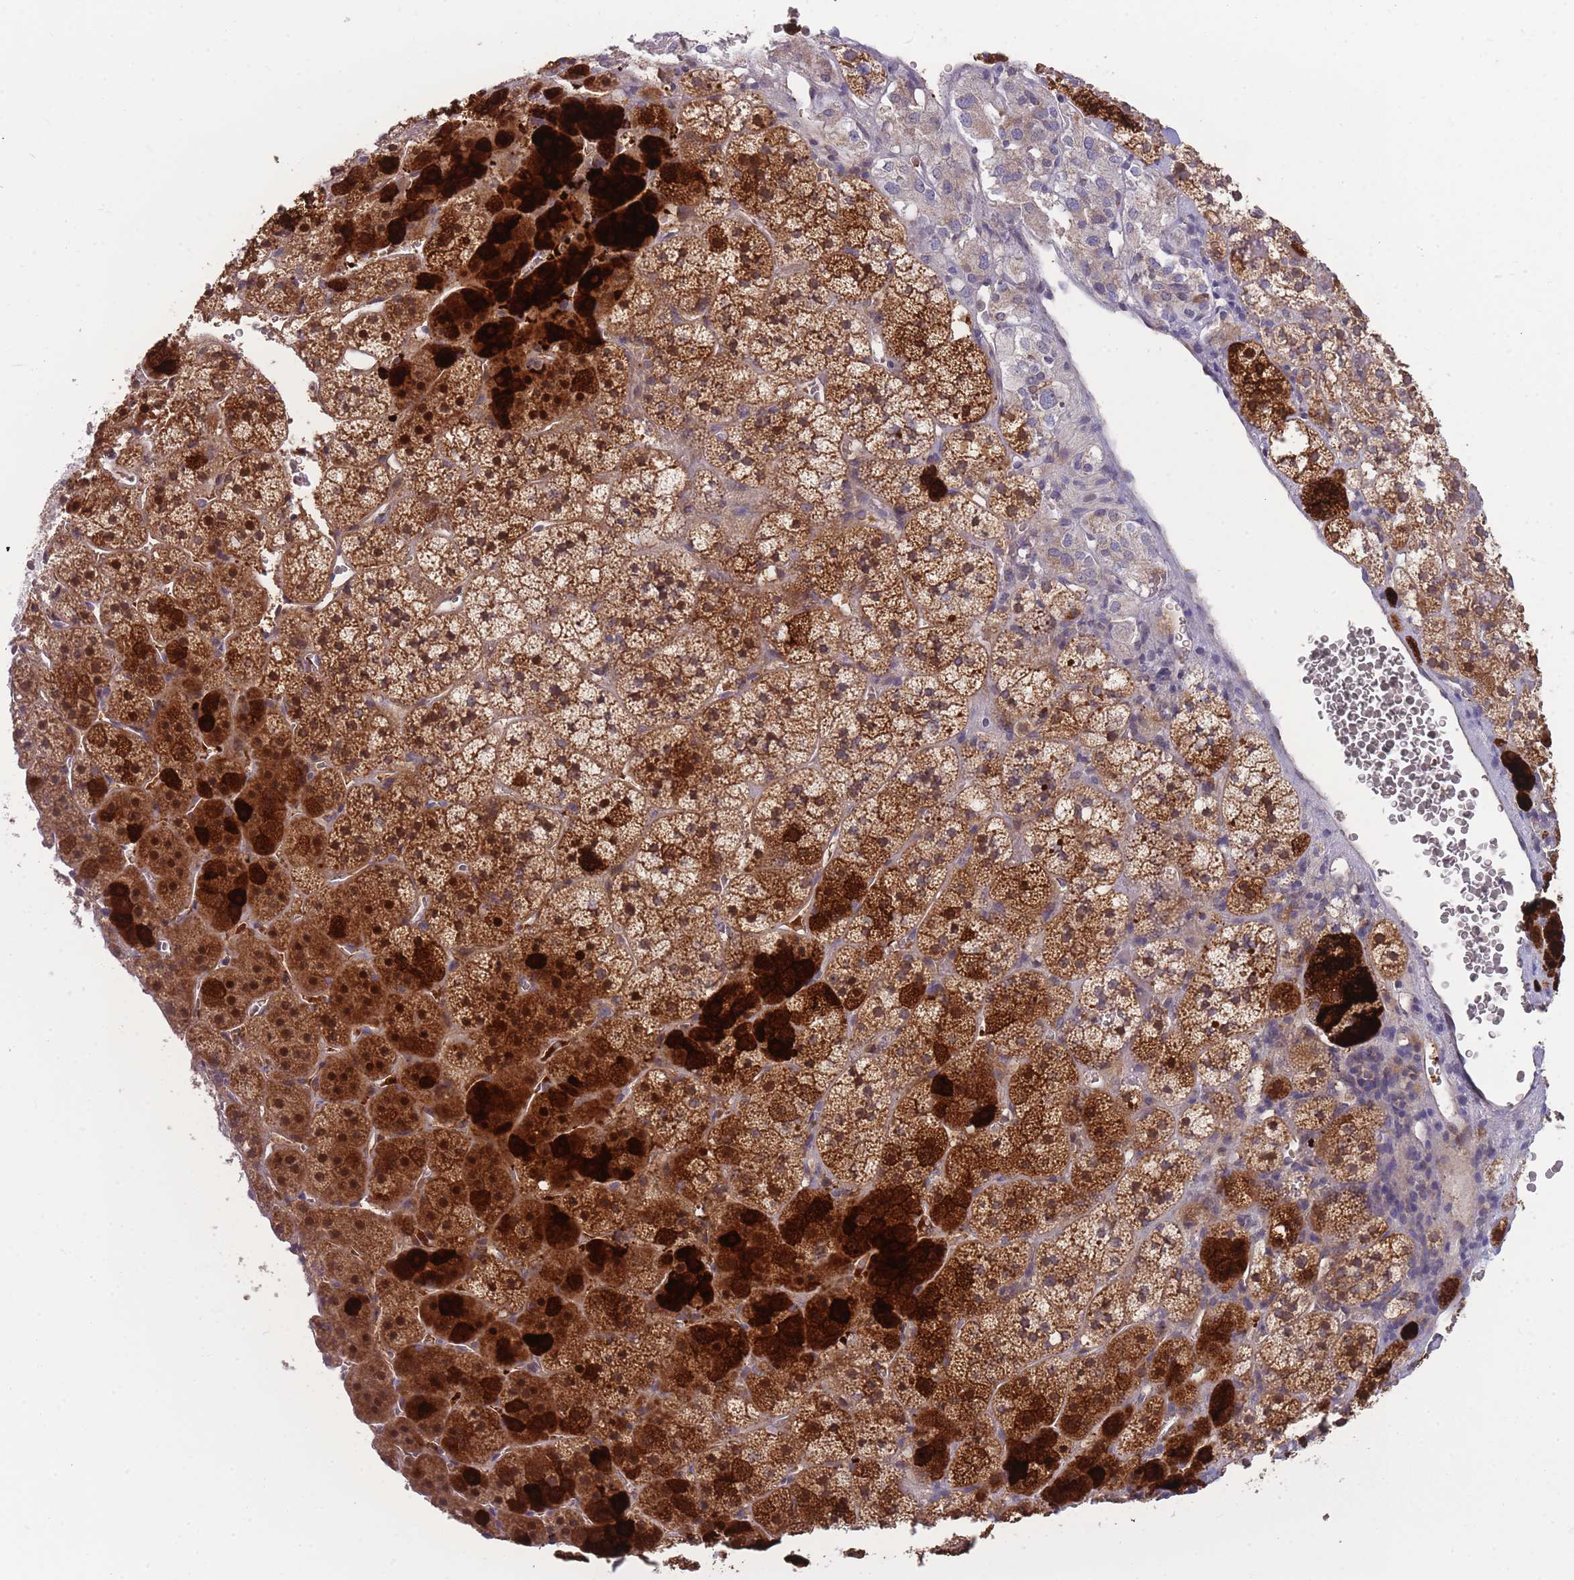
{"staining": {"intensity": "strong", "quantity": ">75%", "location": "cytoplasmic/membranous"}, "tissue": "adrenal gland", "cell_type": "Glandular cells", "image_type": "normal", "snomed": [{"axis": "morphology", "description": "Normal tissue, NOS"}, {"axis": "topography", "description": "Adrenal gland"}], "caption": "Strong cytoplasmic/membranous staining is seen in about >75% of glandular cells in benign adrenal gland.", "gene": "SLC35B4", "patient": {"sex": "female", "age": 44}}